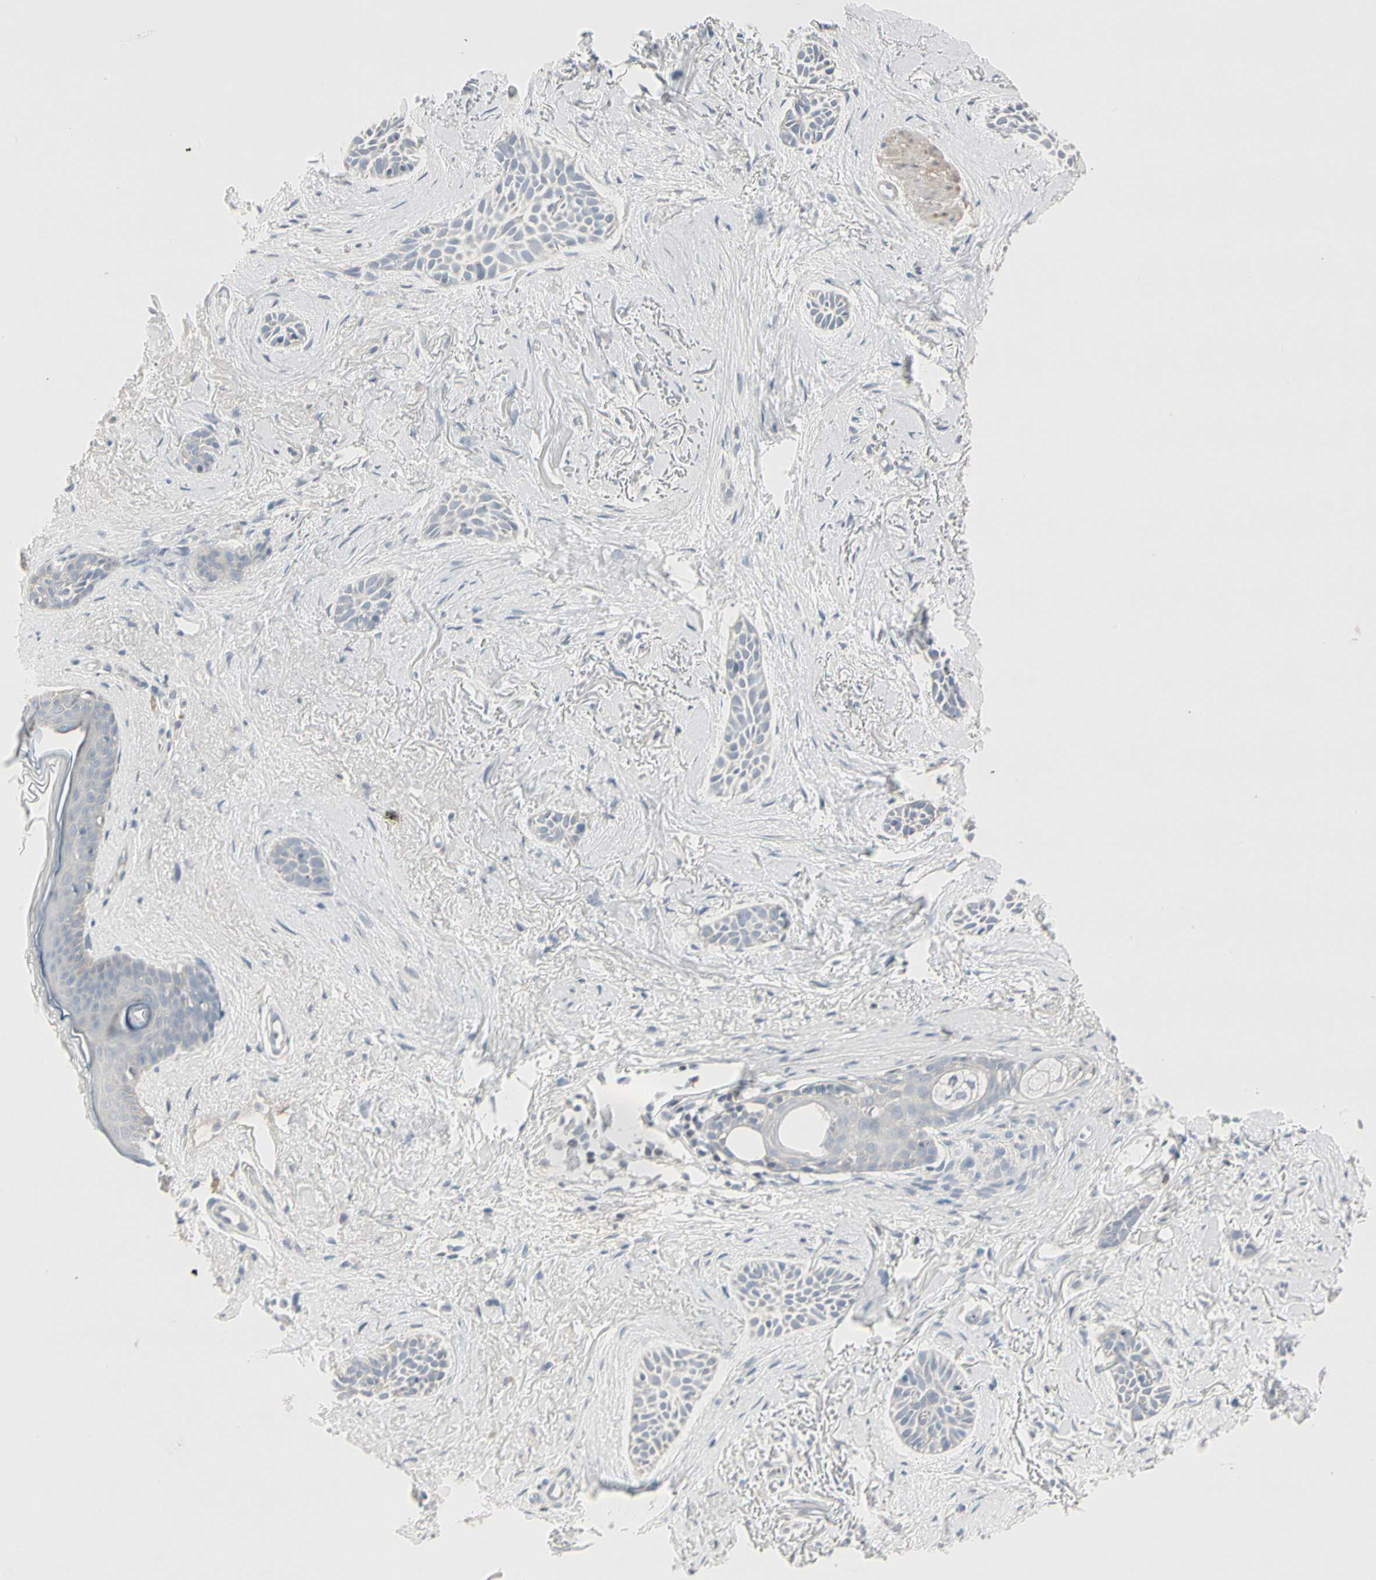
{"staining": {"intensity": "negative", "quantity": "none", "location": "none"}, "tissue": "skin cancer", "cell_type": "Tumor cells", "image_type": "cancer", "snomed": [{"axis": "morphology", "description": "Normal tissue, NOS"}, {"axis": "morphology", "description": "Basal cell carcinoma"}, {"axis": "topography", "description": "Skin"}], "caption": "An image of skin basal cell carcinoma stained for a protein exhibits no brown staining in tumor cells. The staining was performed using DAB to visualize the protein expression in brown, while the nuclei were stained in blue with hematoxylin (Magnification: 20x).", "gene": "DMPK", "patient": {"sex": "female", "age": 84}}